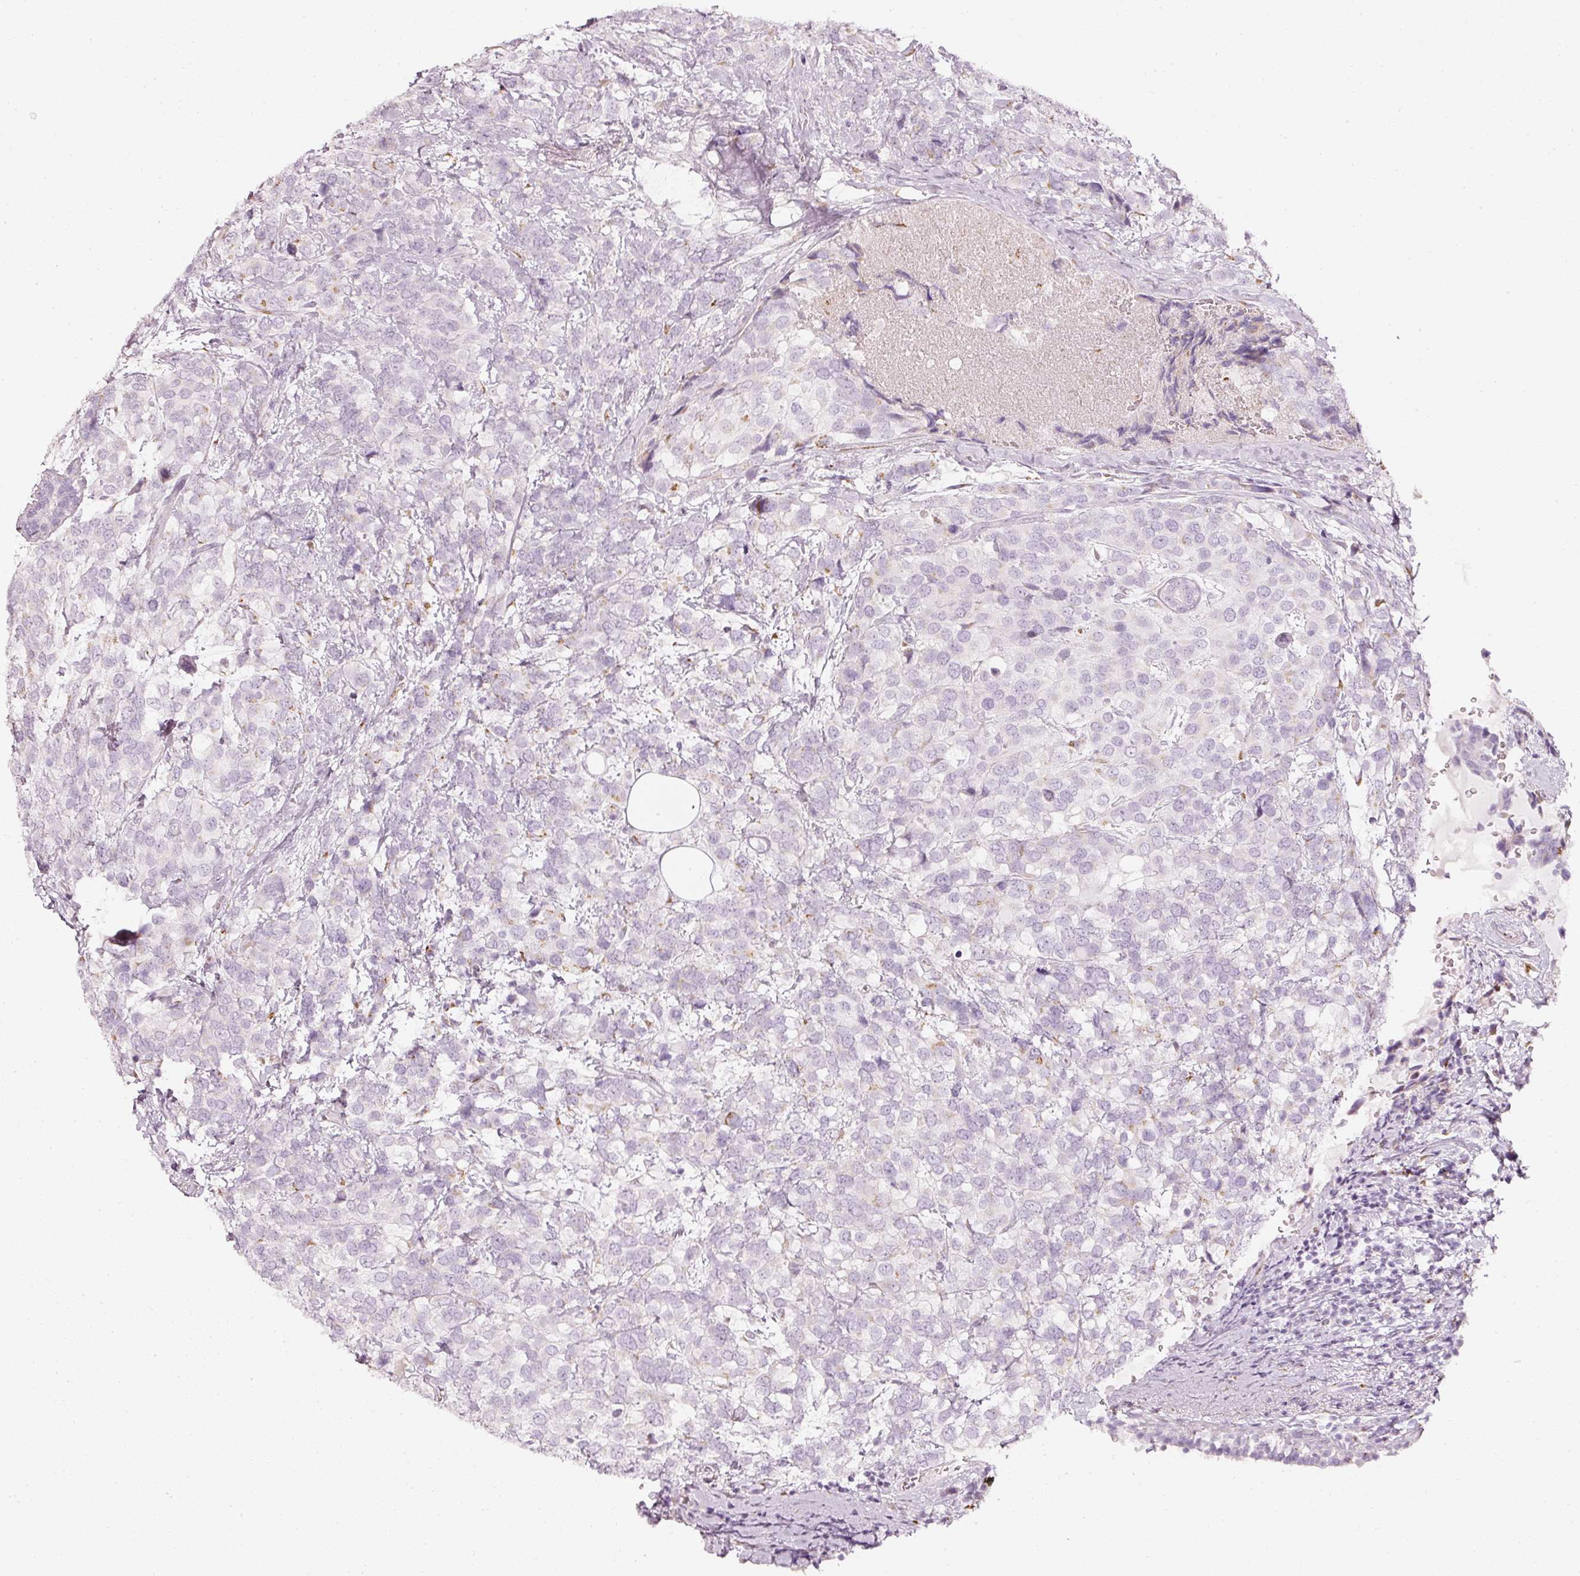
{"staining": {"intensity": "negative", "quantity": "none", "location": "none"}, "tissue": "breast cancer", "cell_type": "Tumor cells", "image_type": "cancer", "snomed": [{"axis": "morphology", "description": "Lobular carcinoma"}, {"axis": "topography", "description": "Breast"}], "caption": "Immunohistochemistry image of human breast cancer (lobular carcinoma) stained for a protein (brown), which displays no staining in tumor cells.", "gene": "SDF4", "patient": {"sex": "female", "age": 59}}